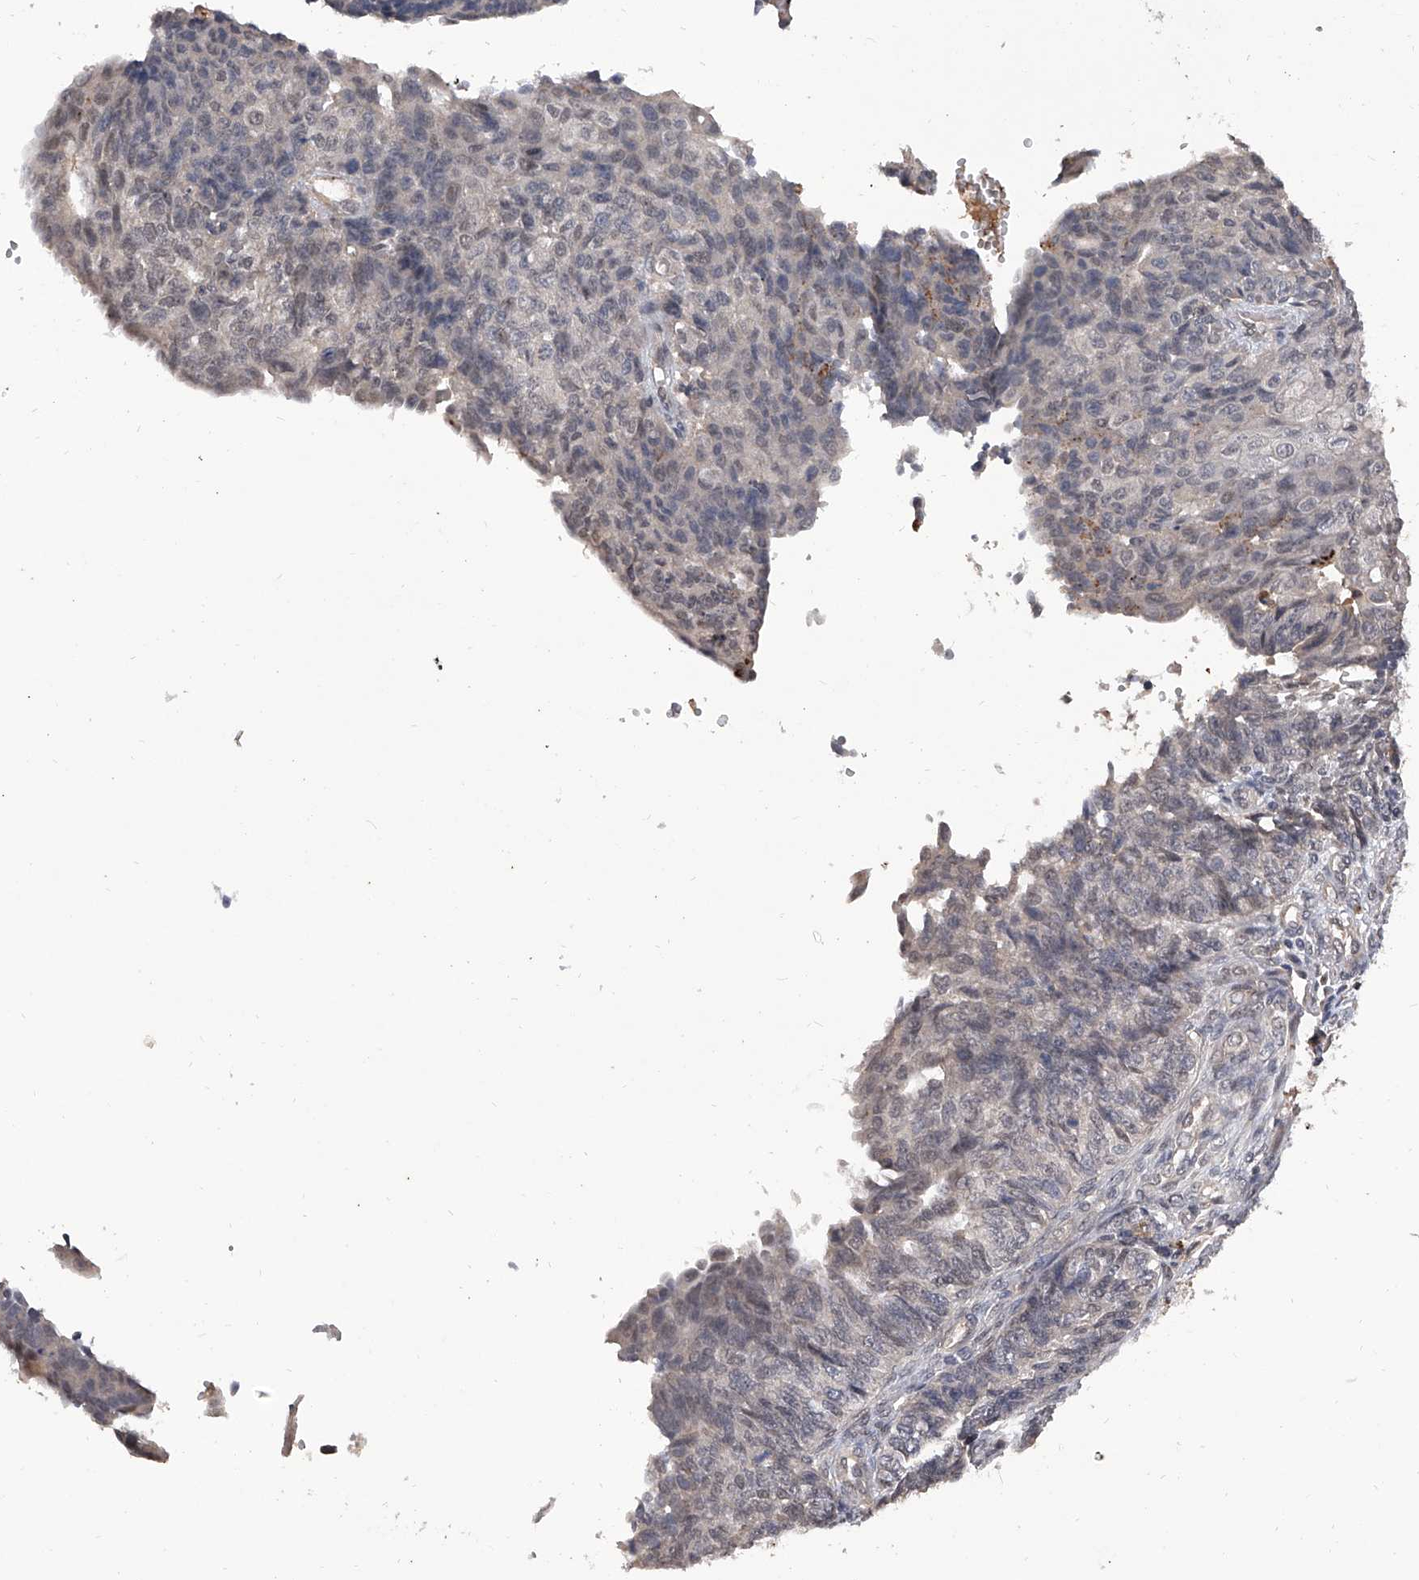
{"staining": {"intensity": "weak", "quantity": "<25%", "location": "cytoplasmic/membranous"}, "tissue": "endometrial cancer", "cell_type": "Tumor cells", "image_type": "cancer", "snomed": [{"axis": "morphology", "description": "Adenocarcinoma, NOS"}, {"axis": "topography", "description": "Endometrium"}], "caption": "IHC histopathology image of human endometrial adenocarcinoma stained for a protein (brown), which demonstrates no positivity in tumor cells.", "gene": "CFAP410", "patient": {"sex": "female", "age": 32}}